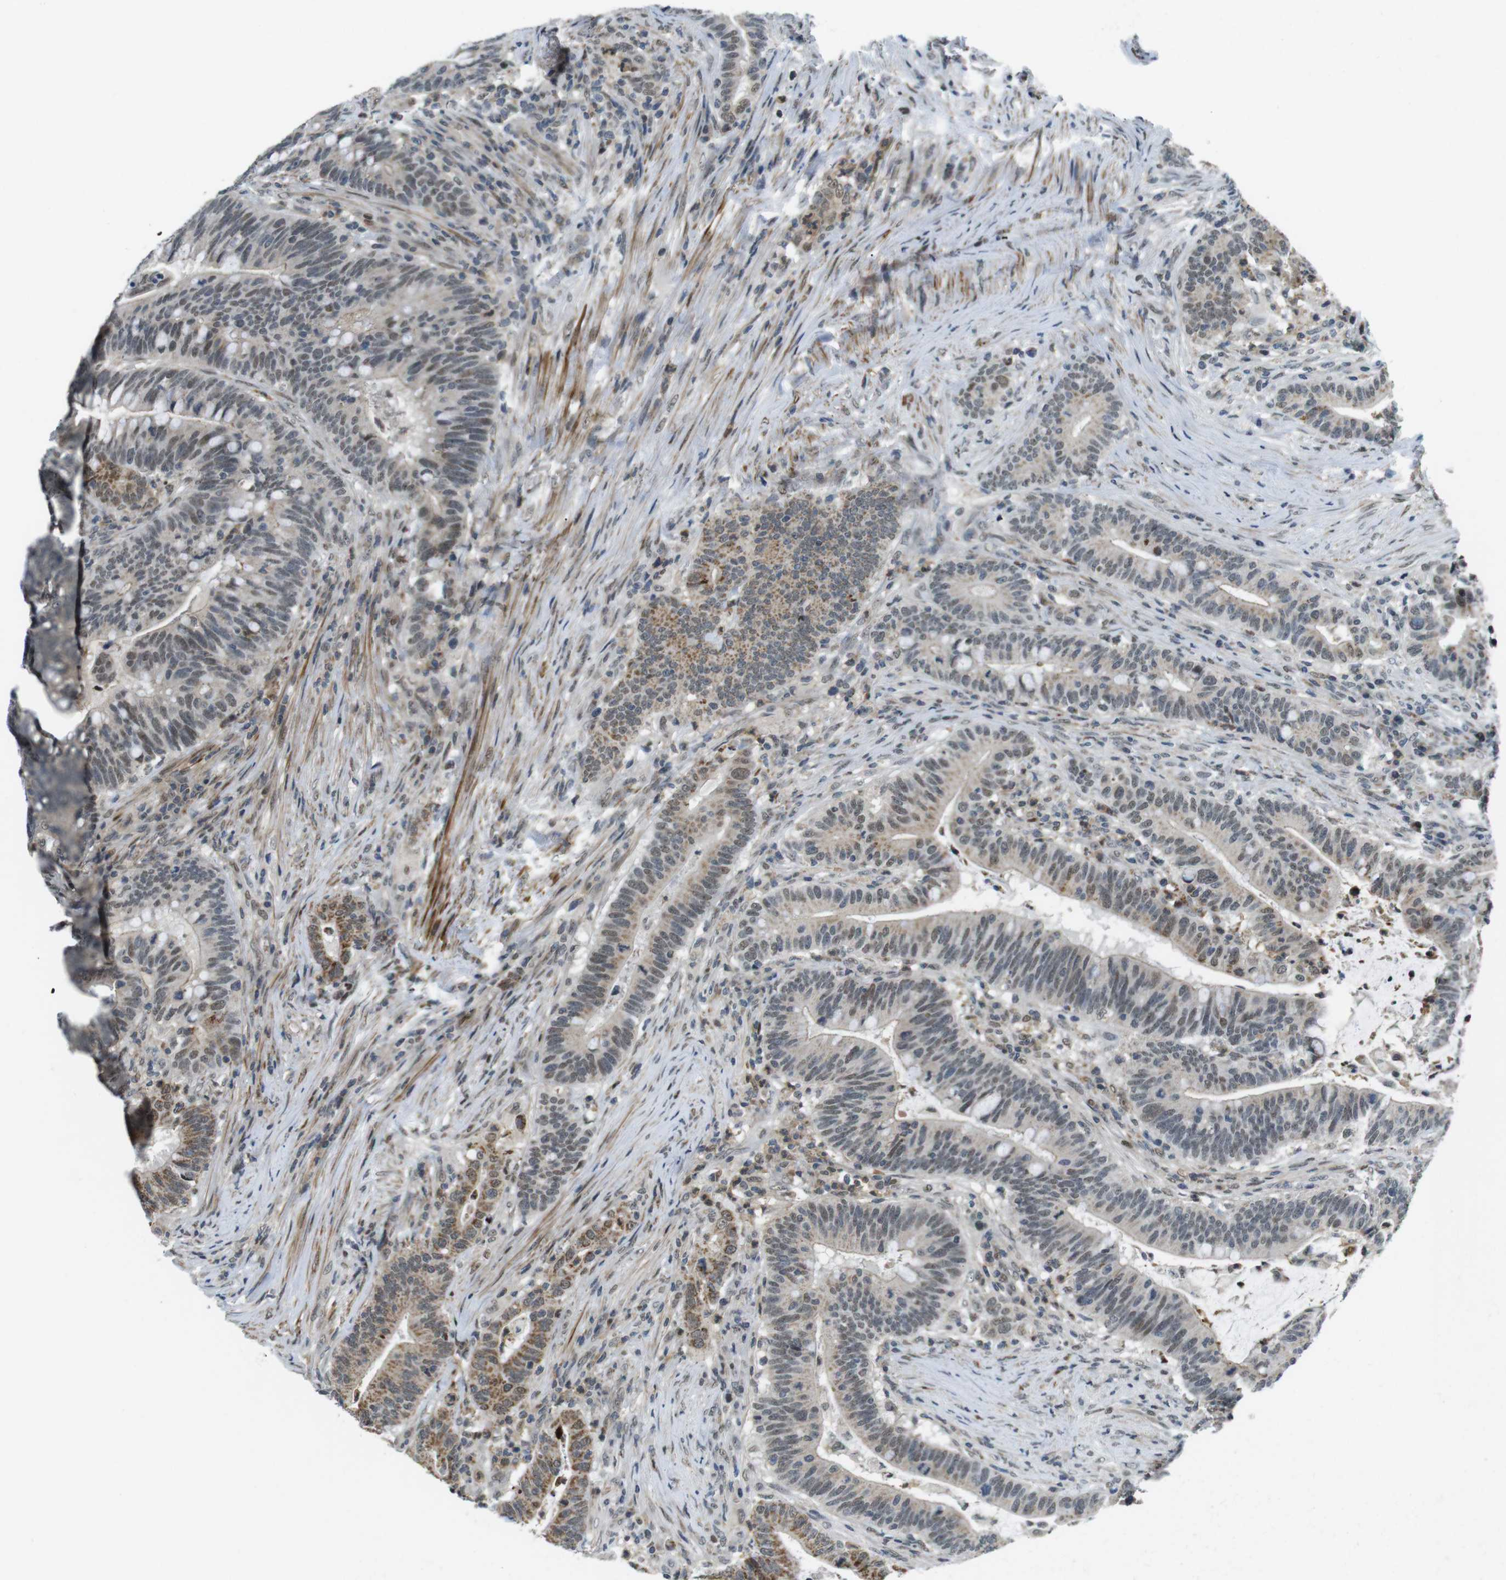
{"staining": {"intensity": "moderate", "quantity": "25%-75%", "location": "cytoplasmic/membranous,nuclear"}, "tissue": "colorectal cancer", "cell_type": "Tumor cells", "image_type": "cancer", "snomed": [{"axis": "morphology", "description": "Normal tissue, NOS"}, {"axis": "morphology", "description": "Adenocarcinoma, NOS"}, {"axis": "topography", "description": "Colon"}], "caption": "This histopathology image displays immunohistochemistry (IHC) staining of adenocarcinoma (colorectal), with medium moderate cytoplasmic/membranous and nuclear staining in approximately 25%-75% of tumor cells.", "gene": "USP7", "patient": {"sex": "female", "age": 66}}